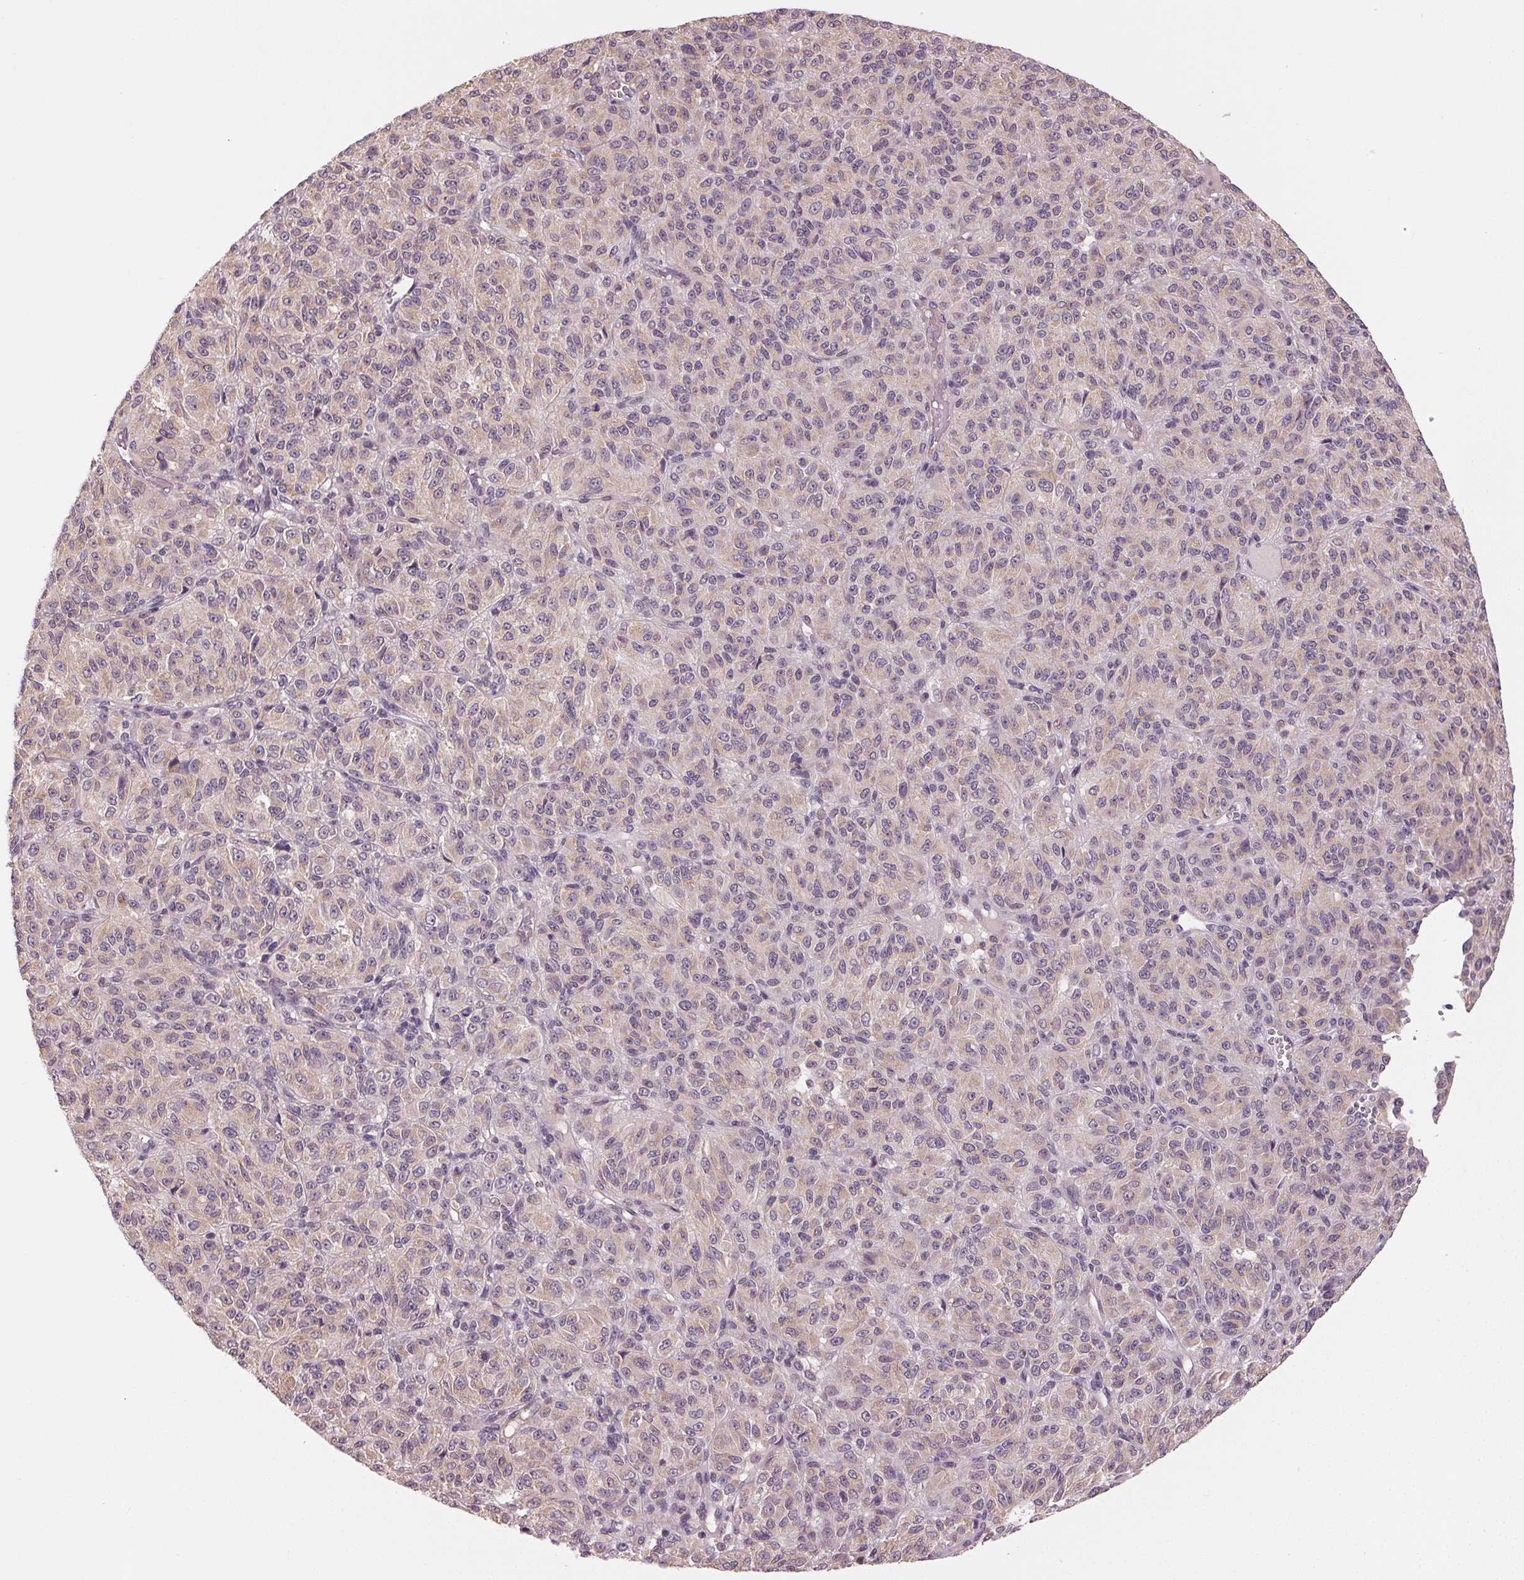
{"staining": {"intensity": "negative", "quantity": "none", "location": "none"}, "tissue": "melanoma", "cell_type": "Tumor cells", "image_type": "cancer", "snomed": [{"axis": "morphology", "description": "Malignant melanoma, Metastatic site"}, {"axis": "topography", "description": "Brain"}], "caption": "There is no significant positivity in tumor cells of melanoma.", "gene": "ZNF605", "patient": {"sex": "female", "age": 56}}